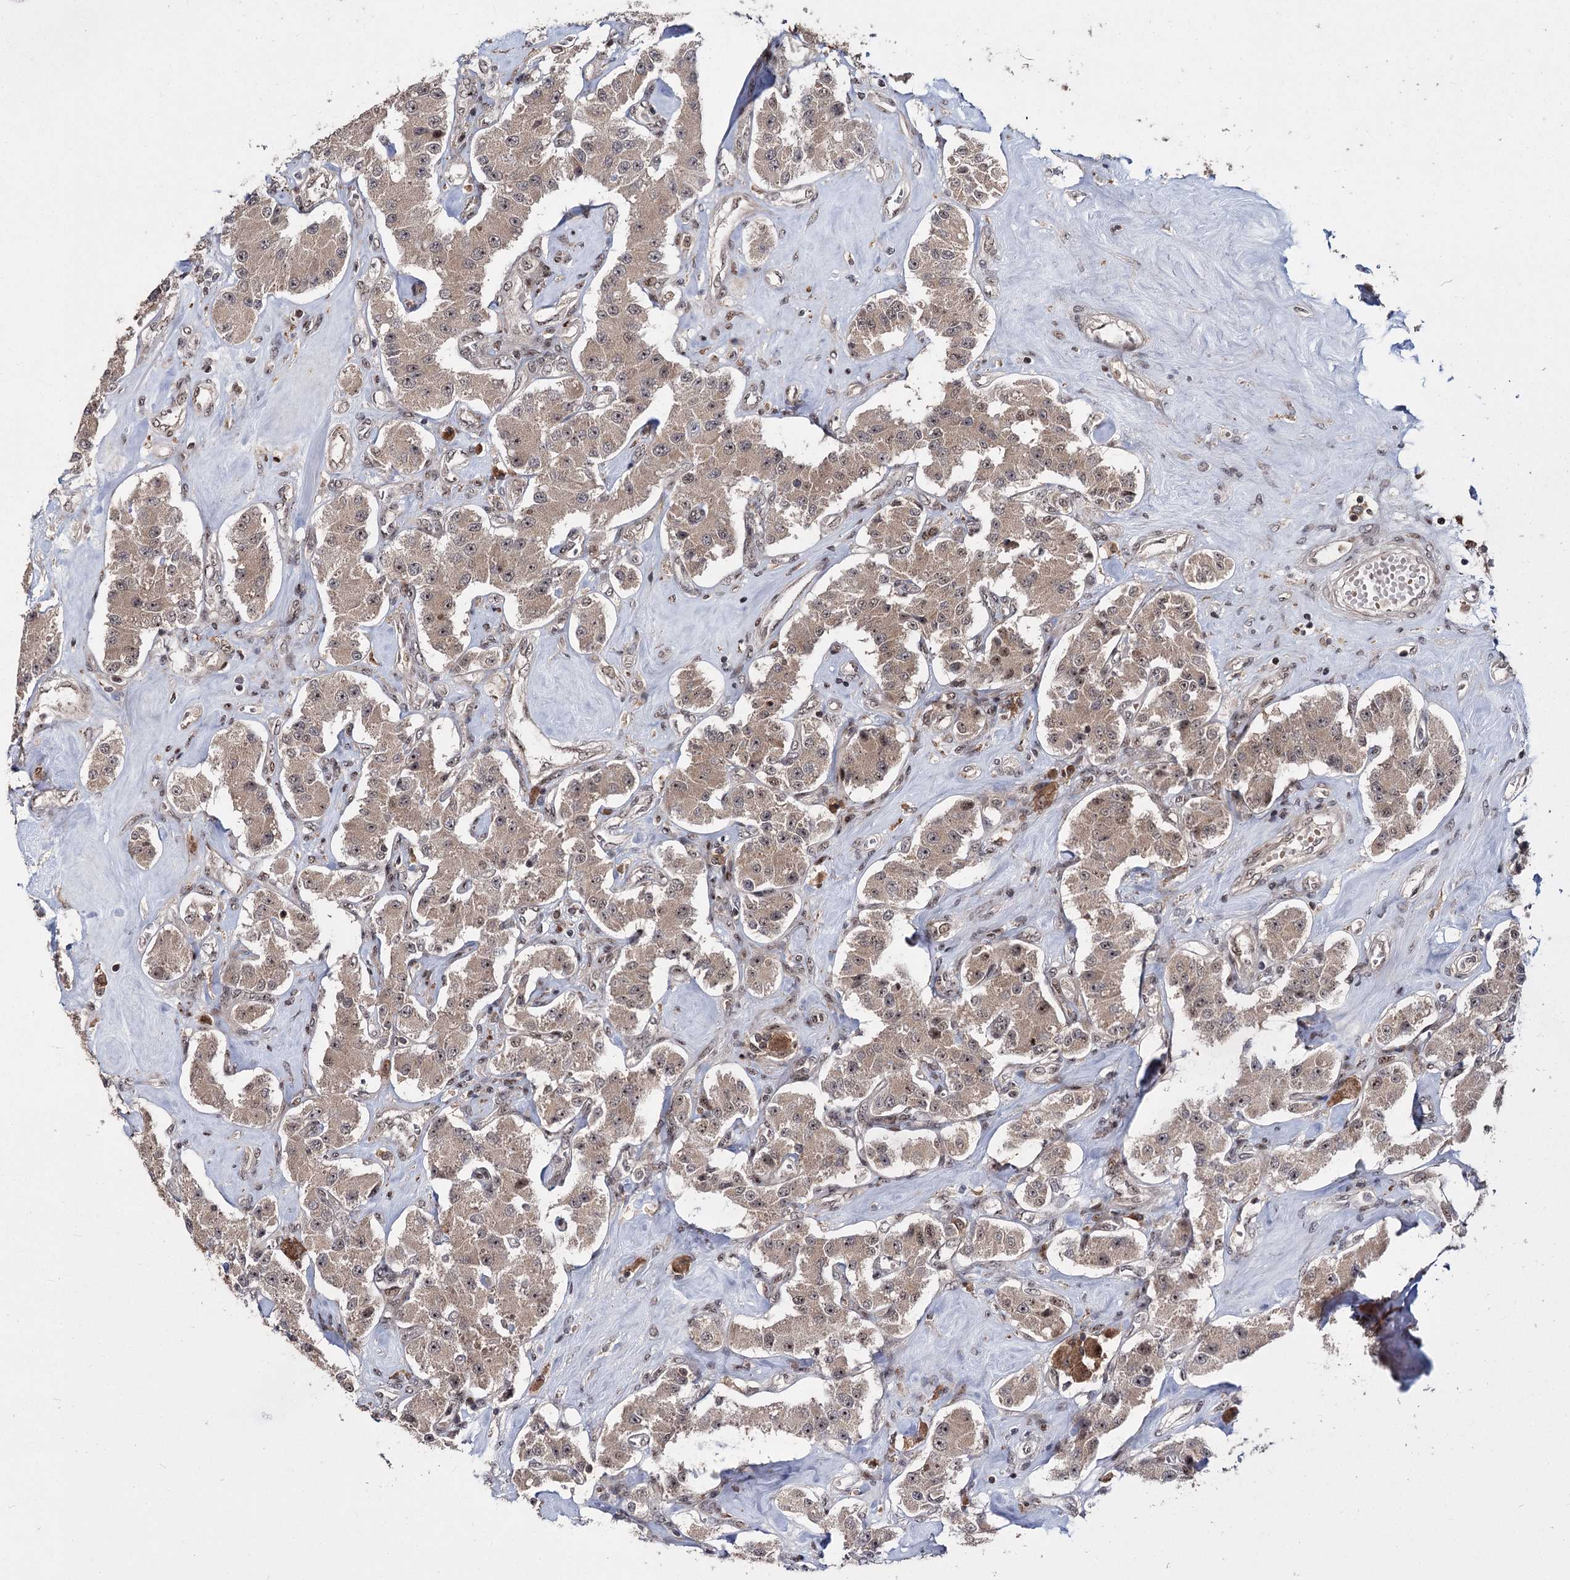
{"staining": {"intensity": "moderate", "quantity": ">75%", "location": "cytoplasmic/membranous,nuclear"}, "tissue": "carcinoid", "cell_type": "Tumor cells", "image_type": "cancer", "snomed": [{"axis": "morphology", "description": "Carcinoid, malignant, NOS"}, {"axis": "topography", "description": "Pancreas"}], "caption": "Immunohistochemistry staining of carcinoid, which reveals medium levels of moderate cytoplasmic/membranous and nuclear staining in approximately >75% of tumor cells indicating moderate cytoplasmic/membranous and nuclear protein expression. The staining was performed using DAB (3,3'-diaminobenzidine) (brown) for protein detection and nuclei were counterstained in hematoxylin (blue).", "gene": "MKNK2", "patient": {"sex": "male", "age": 41}}